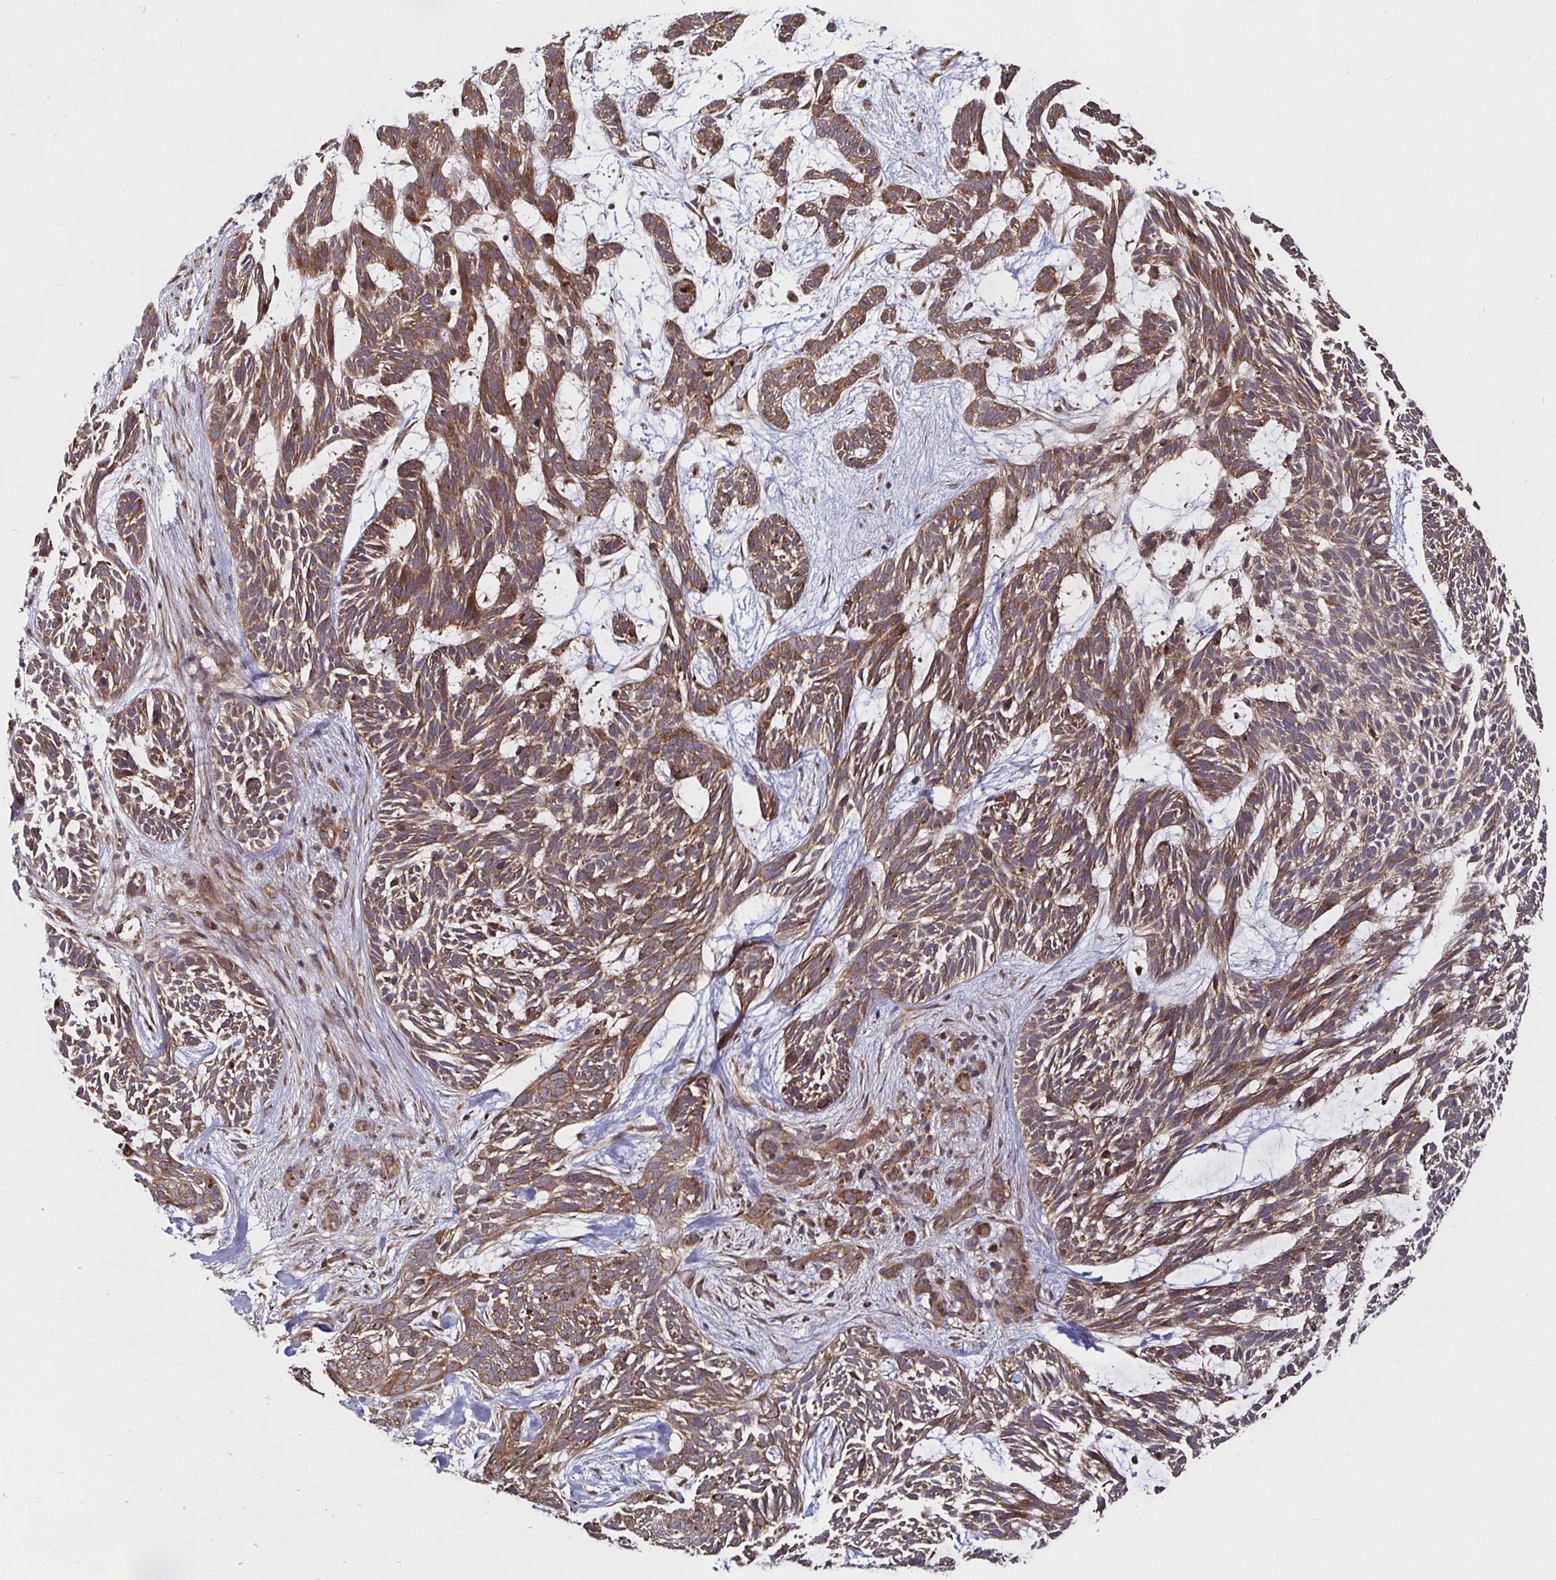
{"staining": {"intensity": "moderate", "quantity": ">75%", "location": "cytoplasmic/membranous"}, "tissue": "skin cancer", "cell_type": "Tumor cells", "image_type": "cancer", "snomed": [{"axis": "morphology", "description": "Basal cell carcinoma"}, {"axis": "topography", "description": "Skin"}, {"axis": "topography", "description": "Skin, foot"}], "caption": "A high-resolution photomicrograph shows immunohistochemistry (IHC) staining of basal cell carcinoma (skin), which shows moderate cytoplasmic/membranous expression in about >75% of tumor cells. The staining is performed using DAB brown chromogen to label protein expression. The nuclei are counter-stained blue using hematoxylin.", "gene": "MLST8", "patient": {"sex": "female", "age": 77}}